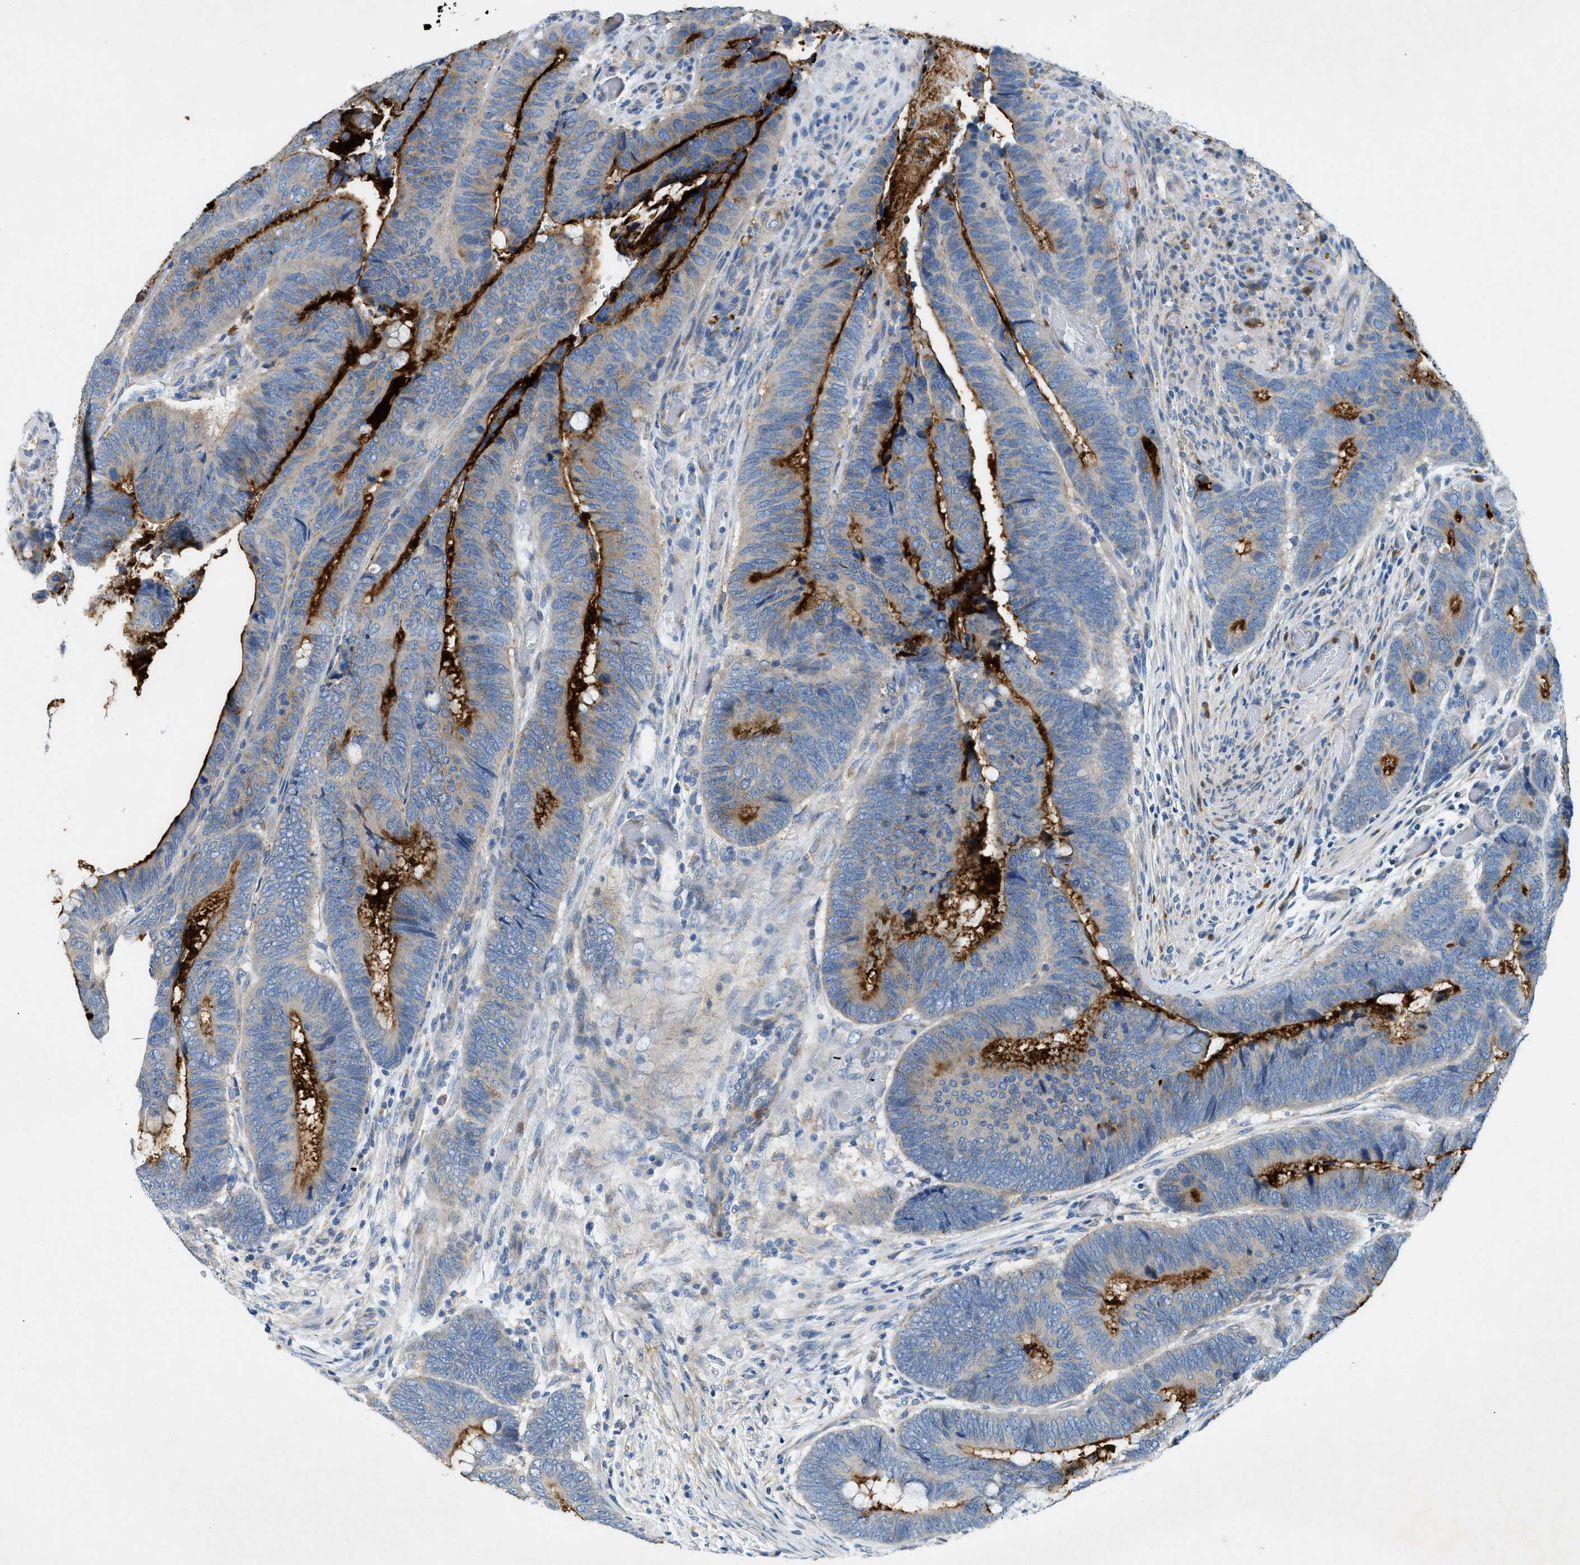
{"staining": {"intensity": "strong", "quantity": "25%-75%", "location": "cytoplasmic/membranous"}, "tissue": "colorectal cancer", "cell_type": "Tumor cells", "image_type": "cancer", "snomed": [{"axis": "morphology", "description": "Normal tissue, NOS"}, {"axis": "morphology", "description": "Adenocarcinoma, NOS"}, {"axis": "topography", "description": "Rectum"}], "caption": "Immunohistochemical staining of colorectal adenocarcinoma exhibits strong cytoplasmic/membranous protein staining in about 25%-75% of tumor cells. The staining was performed using DAB (3,3'-diaminobenzidine) to visualize the protein expression in brown, while the nuclei were stained in blue with hematoxylin (Magnification: 20x).", "gene": "ZDHHC13", "patient": {"sex": "male", "age": 92}}